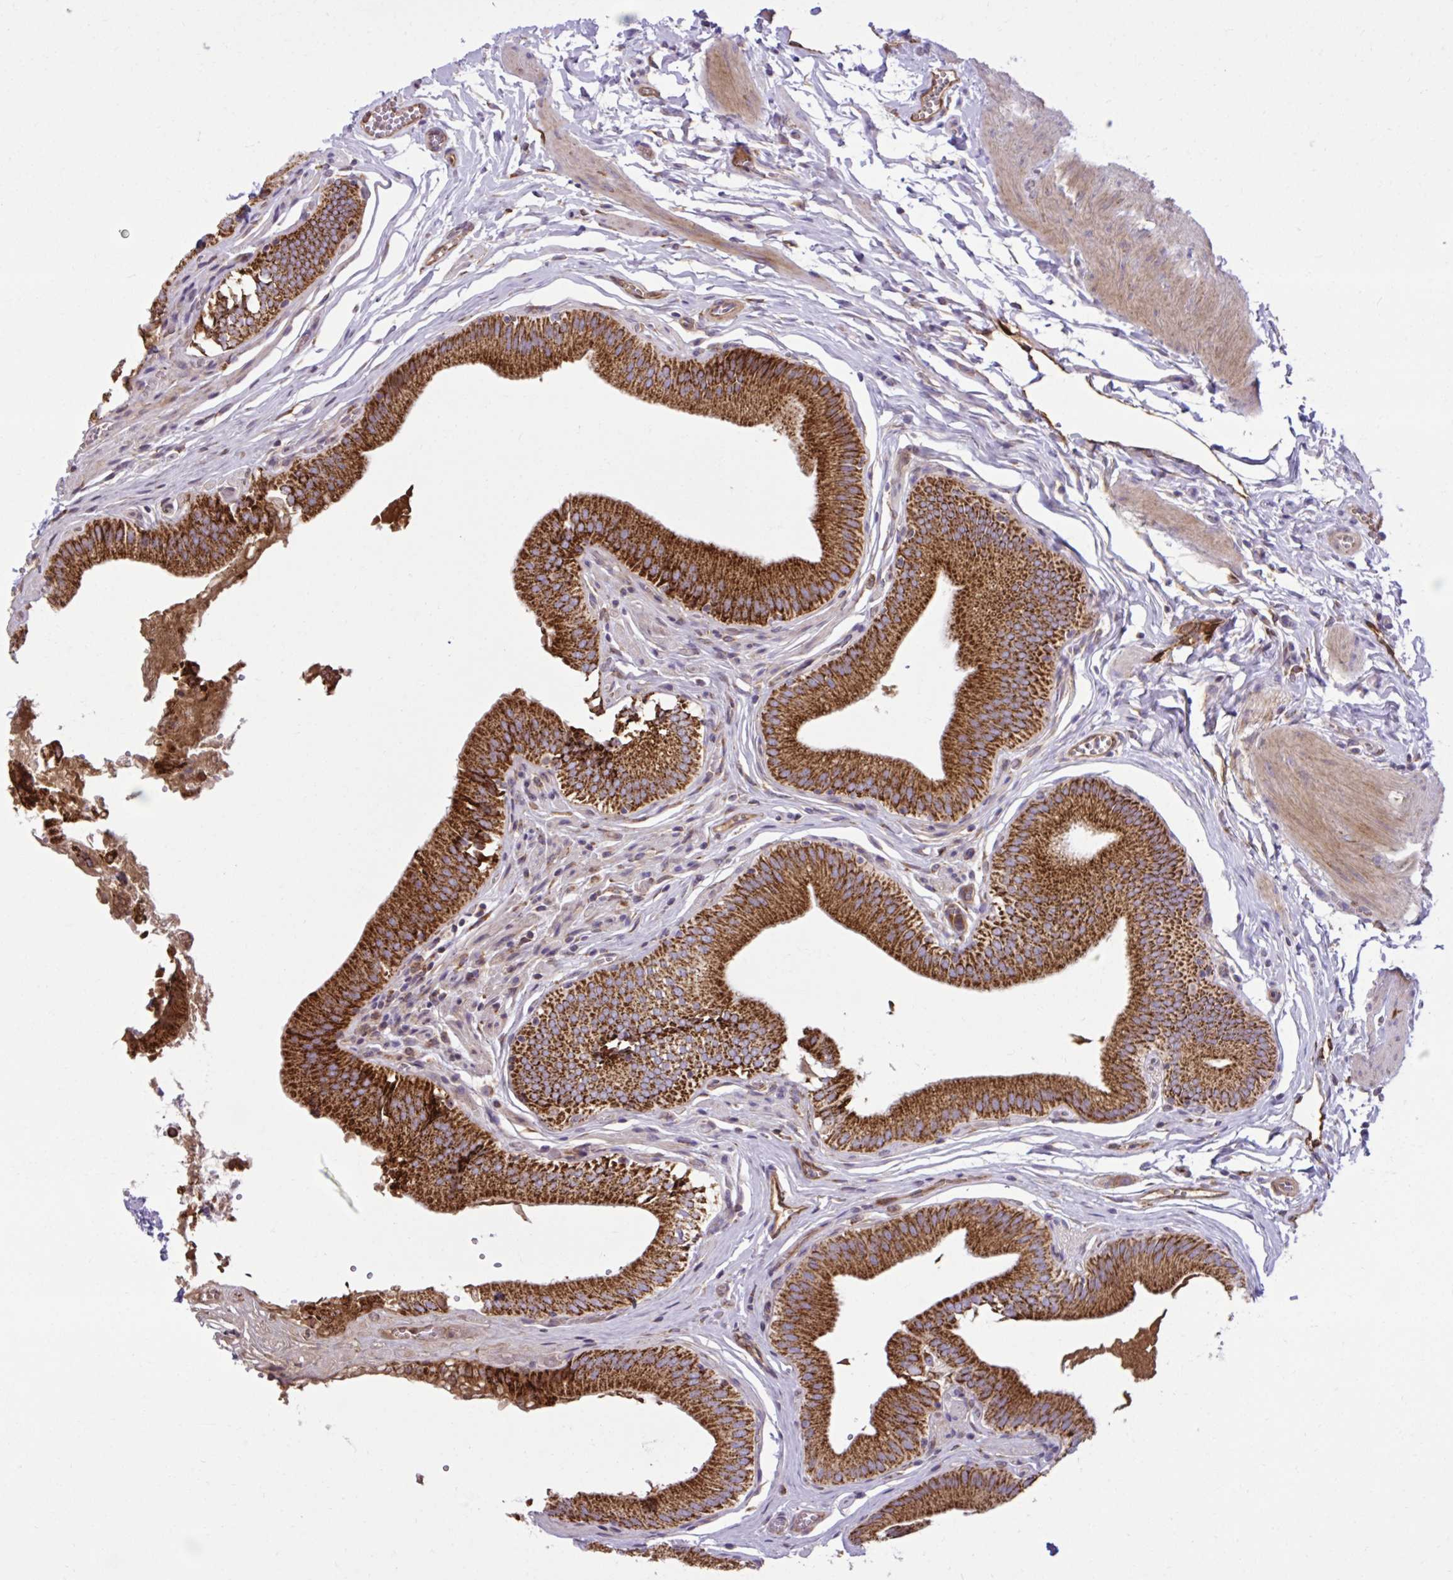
{"staining": {"intensity": "strong", "quantity": ">75%", "location": "cytoplasmic/membranous"}, "tissue": "gallbladder", "cell_type": "Glandular cells", "image_type": "normal", "snomed": [{"axis": "morphology", "description": "Normal tissue, NOS"}, {"axis": "topography", "description": "Gallbladder"}, {"axis": "topography", "description": "Peripheral nerve tissue"}], "caption": "Immunohistochemistry (IHC) micrograph of benign gallbladder: human gallbladder stained using IHC exhibits high levels of strong protein expression localized specifically in the cytoplasmic/membranous of glandular cells, appearing as a cytoplasmic/membranous brown color.", "gene": "LIMS1", "patient": {"sex": "male", "age": 17}}